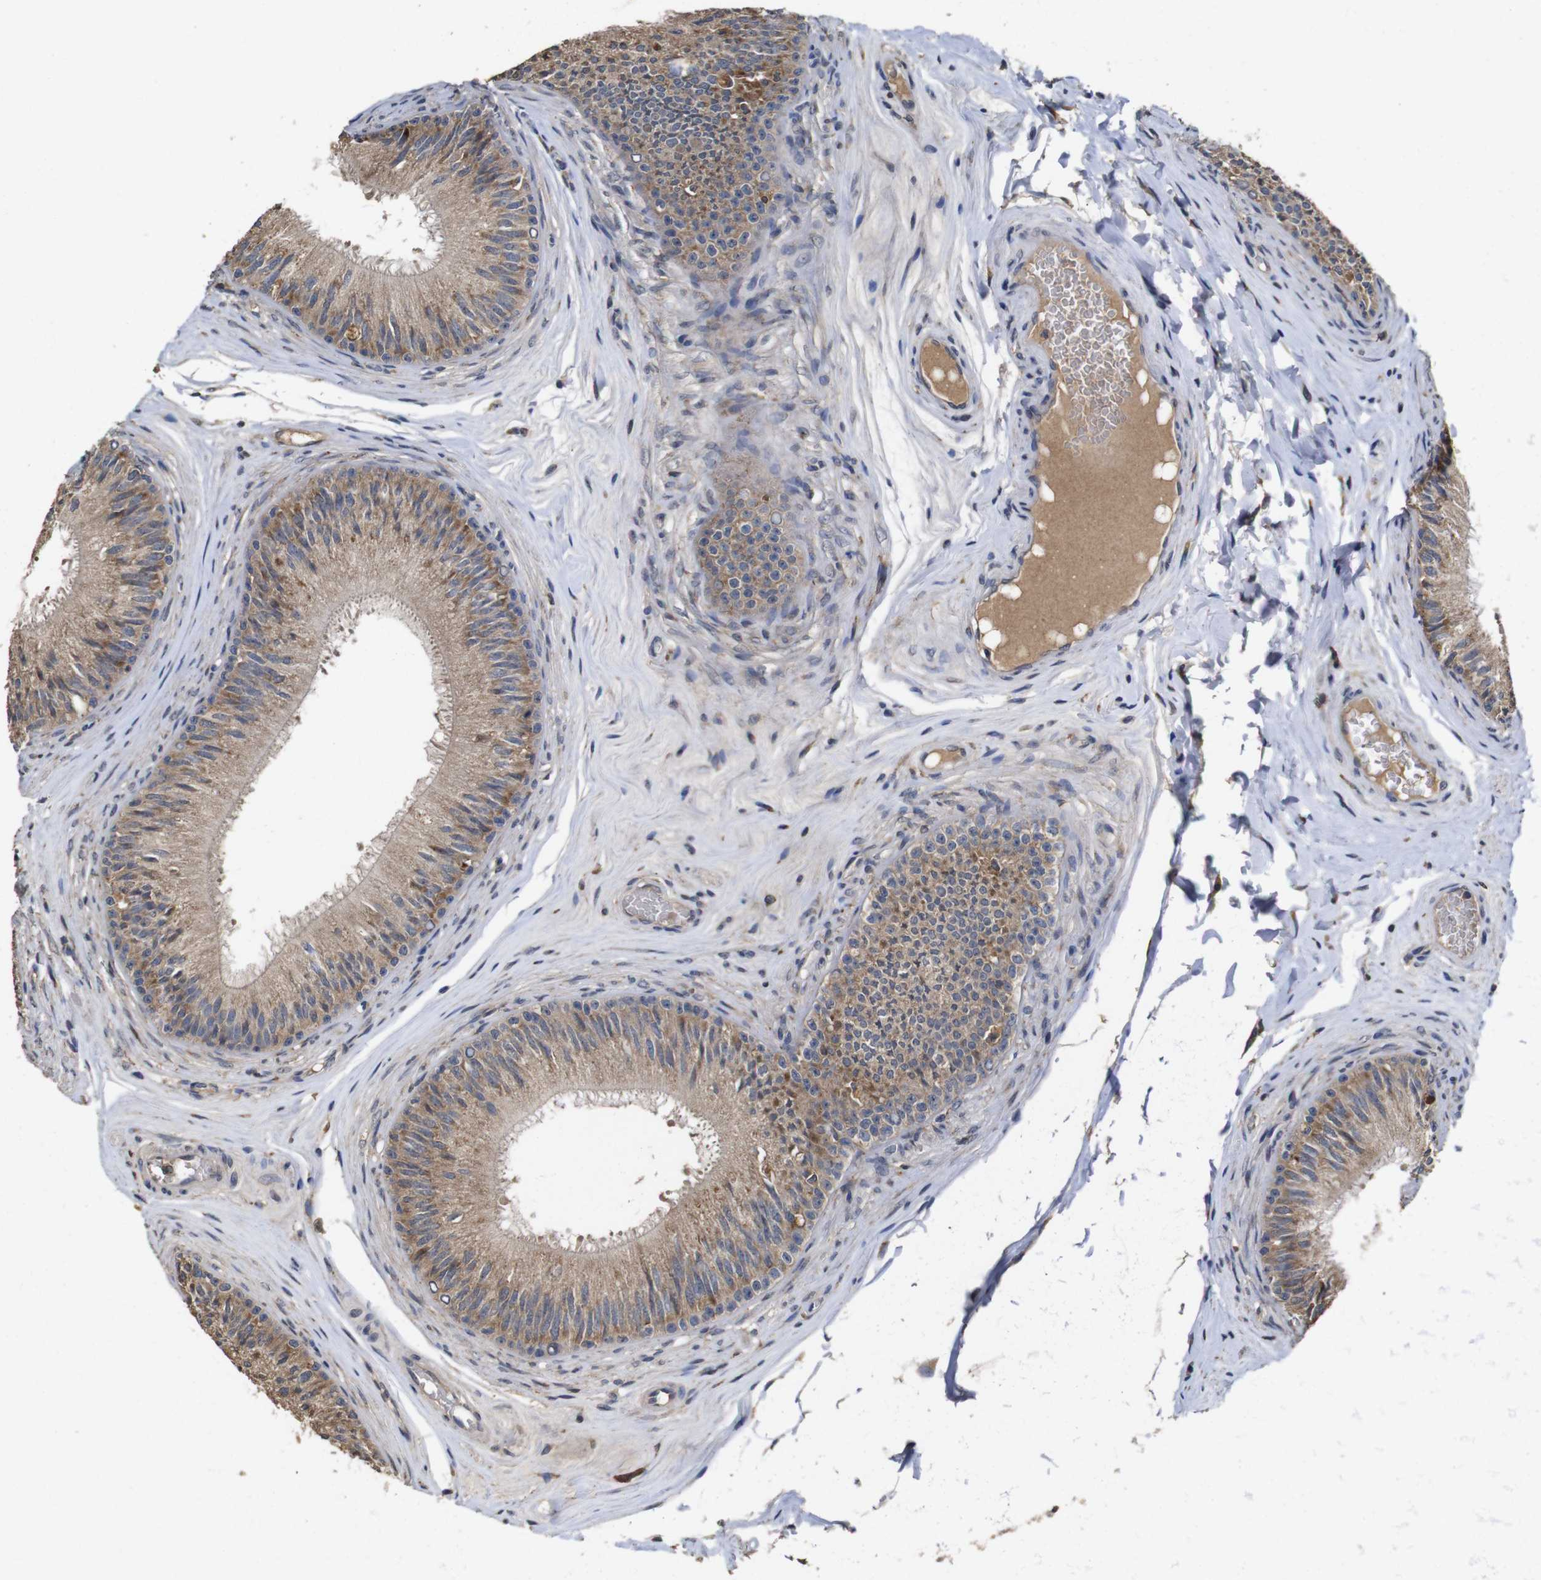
{"staining": {"intensity": "moderate", "quantity": ">75%", "location": "cytoplasmic/membranous"}, "tissue": "epididymis", "cell_type": "Glandular cells", "image_type": "normal", "snomed": [{"axis": "morphology", "description": "Normal tissue, NOS"}, {"axis": "topography", "description": "Testis"}, {"axis": "topography", "description": "Epididymis"}], "caption": "Moderate cytoplasmic/membranous protein positivity is seen in approximately >75% of glandular cells in epididymis.", "gene": "ARHGAP24", "patient": {"sex": "male", "age": 36}}